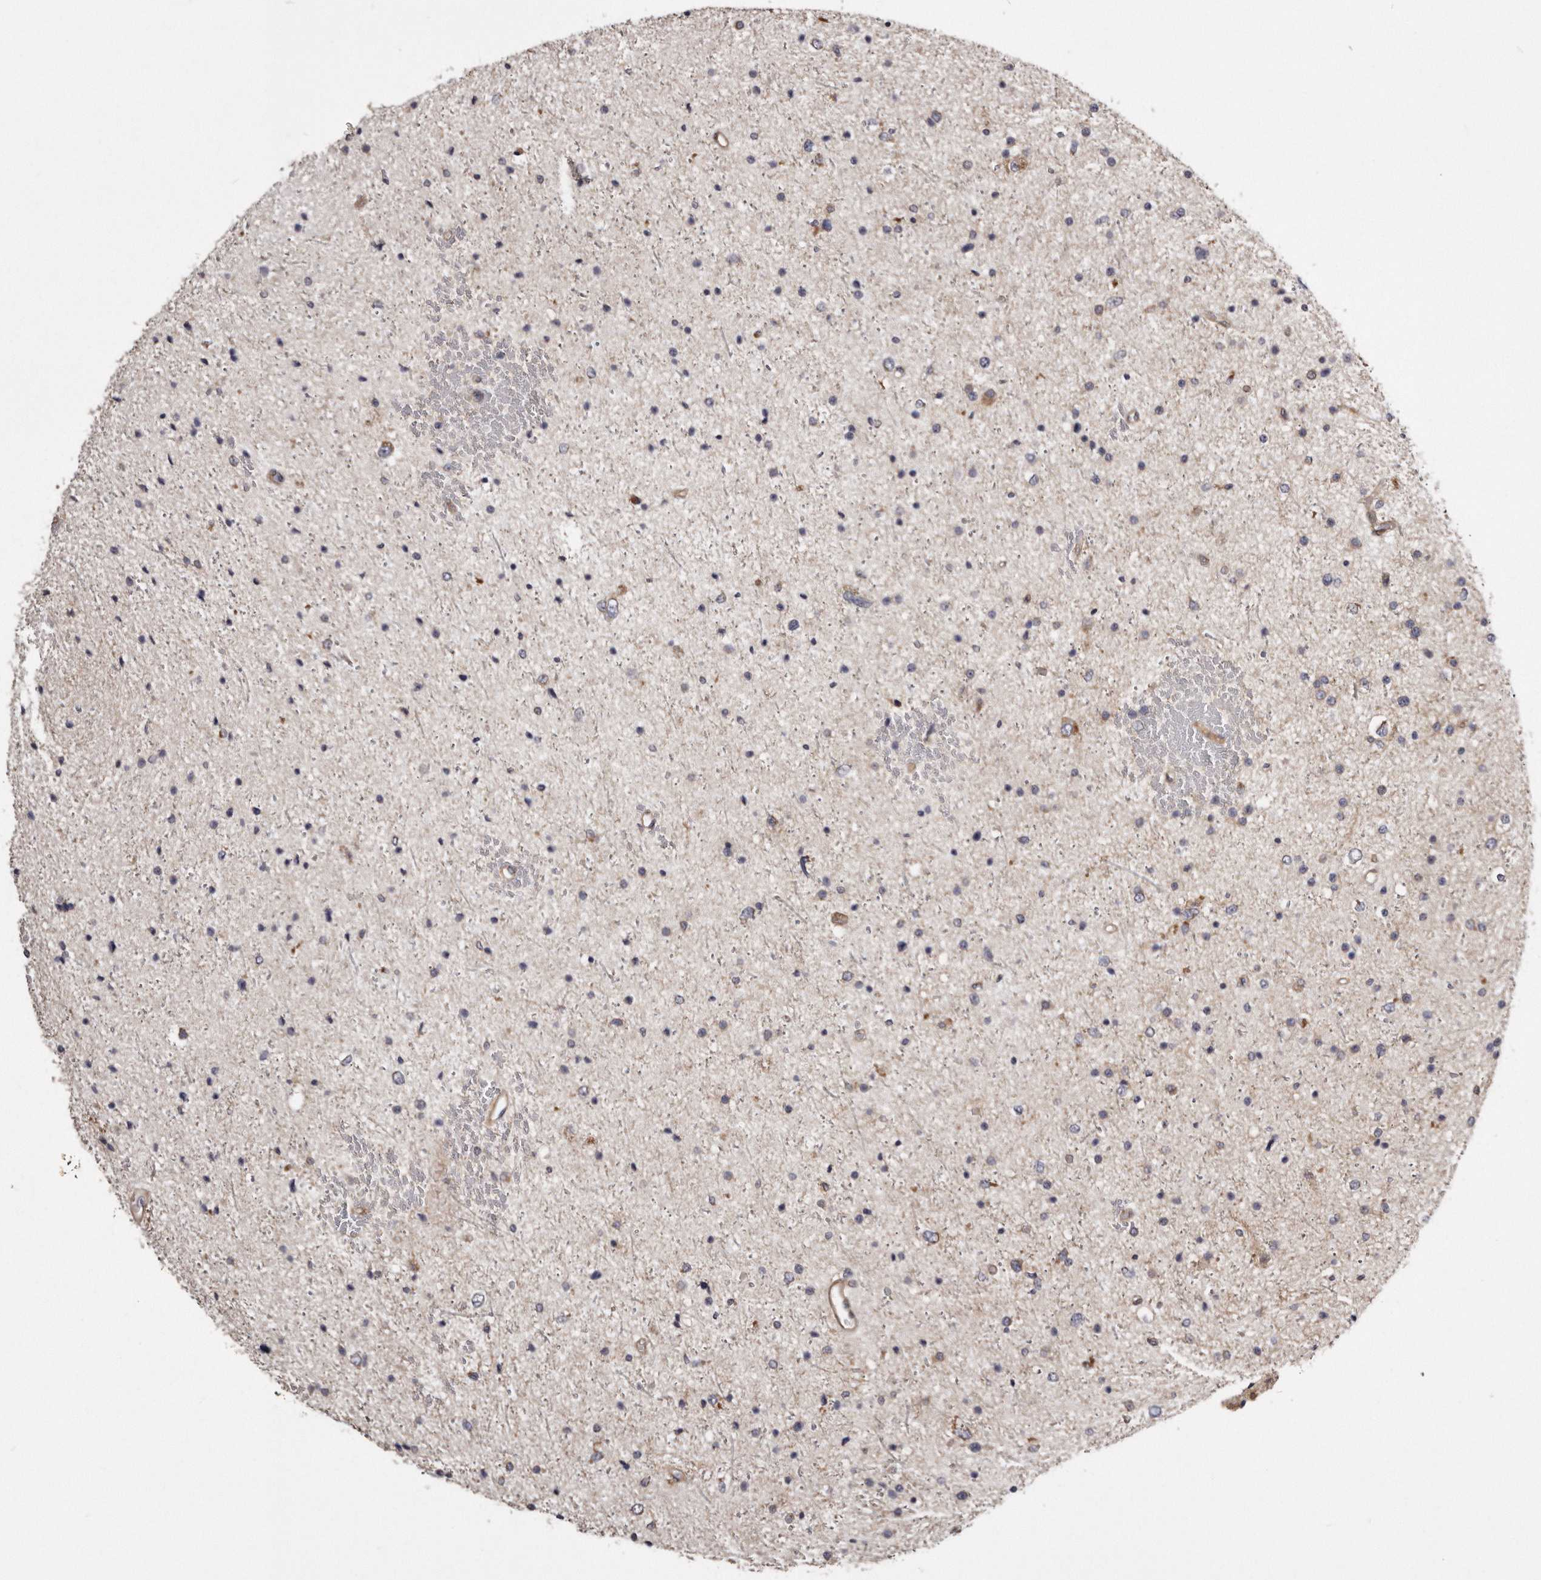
{"staining": {"intensity": "weak", "quantity": "25%-75%", "location": "cytoplasmic/membranous"}, "tissue": "glioma", "cell_type": "Tumor cells", "image_type": "cancer", "snomed": [{"axis": "morphology", "description": "Glioma, malignant, Low grade"}, {"axis": "topography", "description": "Brain"}], "caption": "This is an image of immunohistochemistry (IHC) staining of glioma, which shows weak staining in the cytoplasmic/membranous of tumor cells.", "gene": "ARMCX1", "patient": {"sex": "female", "age": 37}}